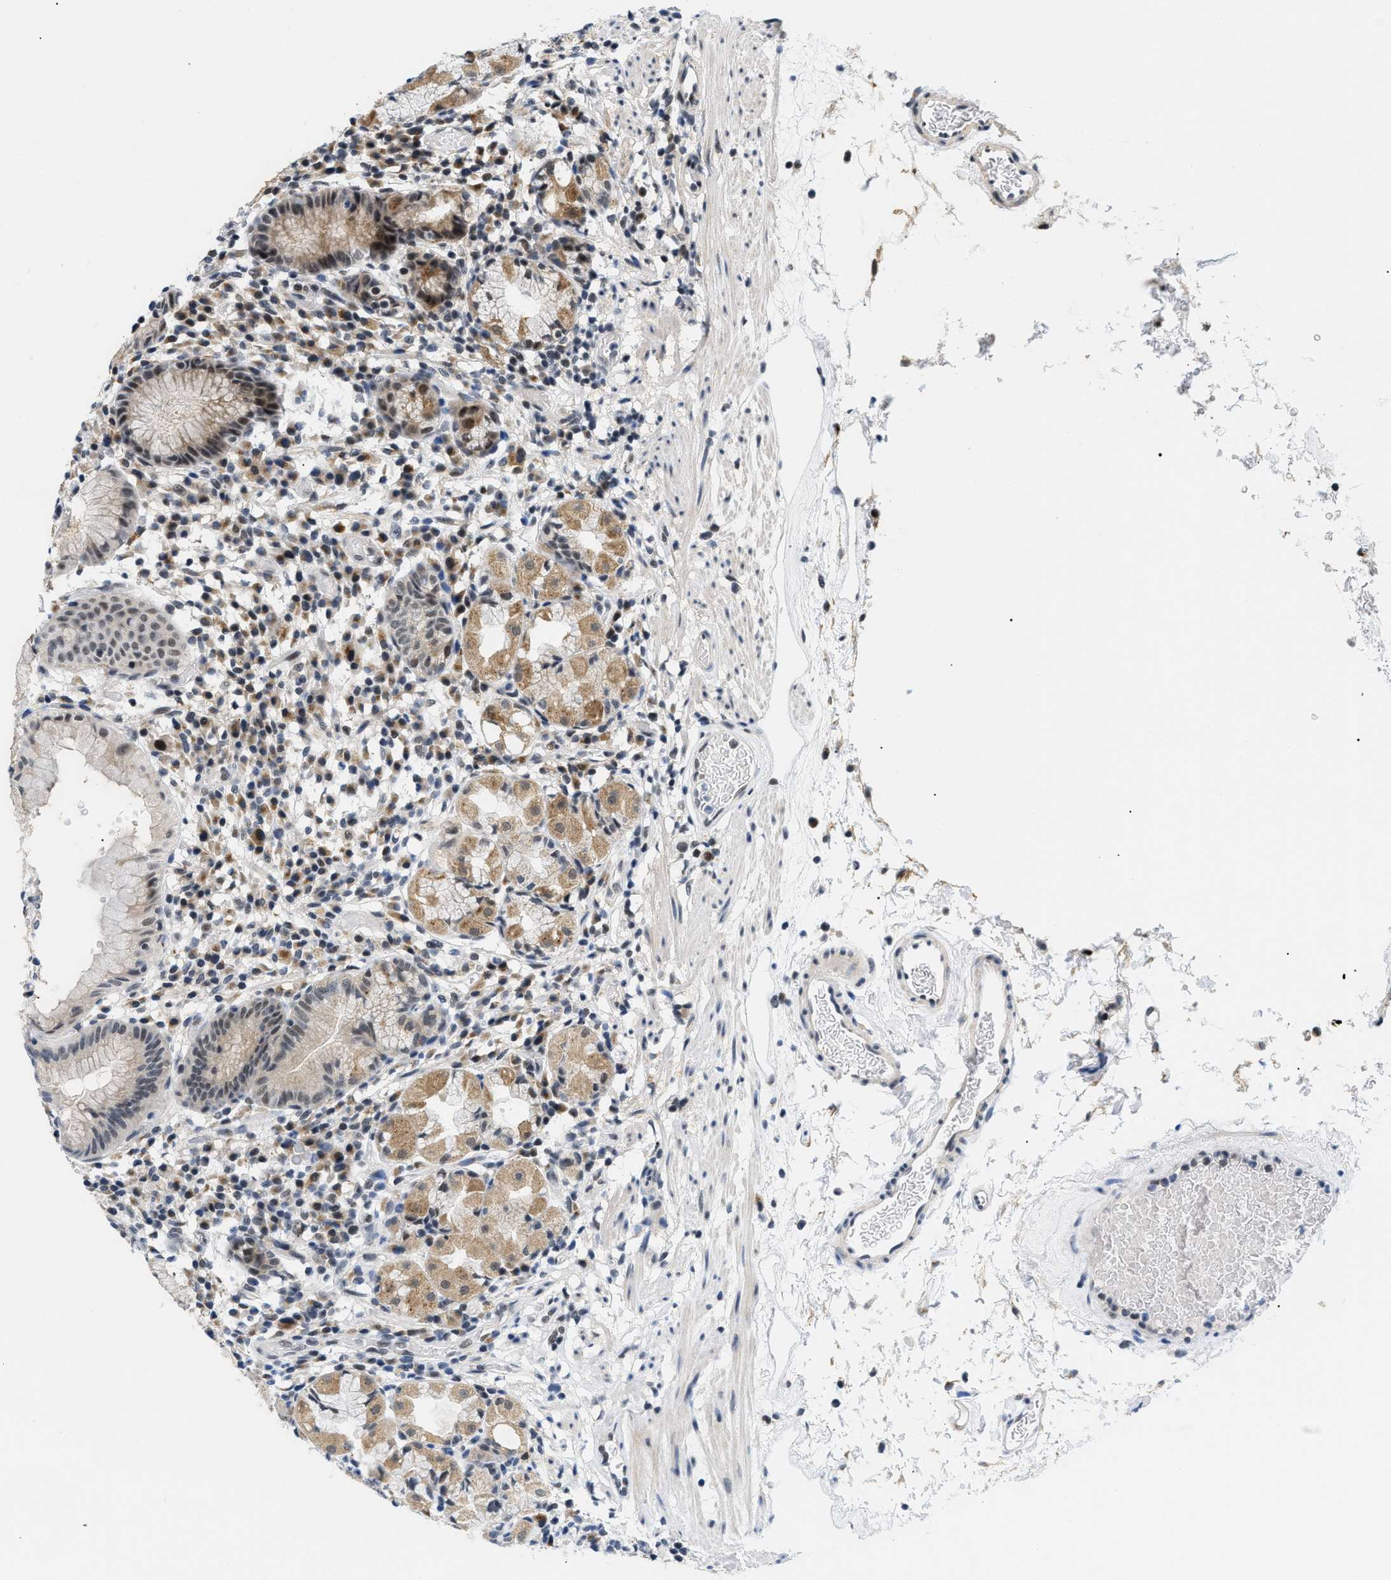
{"staining": {"intensity": "moderate", "quantity": "25%-75%", "location": "cytoplasmic/membranous"}, "tissue": "stomach", "cell_type": "Glandular cells", "image_type": "normal", "snomed": [{"axis": "morphology", "description": "Normal tissue, NOS"}, {"axis": "topography", "description": "Stomach"}, {"axis": "topography", "description": "Stomach, lower"}], "caption": "A brown stain highlights moderate cytoplasmic/membranous positivity of a protein in glandular cells of unremarkable stomach. (DAB IHC with brightfield microscopy, high magnification).", "gene": "ZBTB11", "patient": {"sex": "female", "age": 75}}